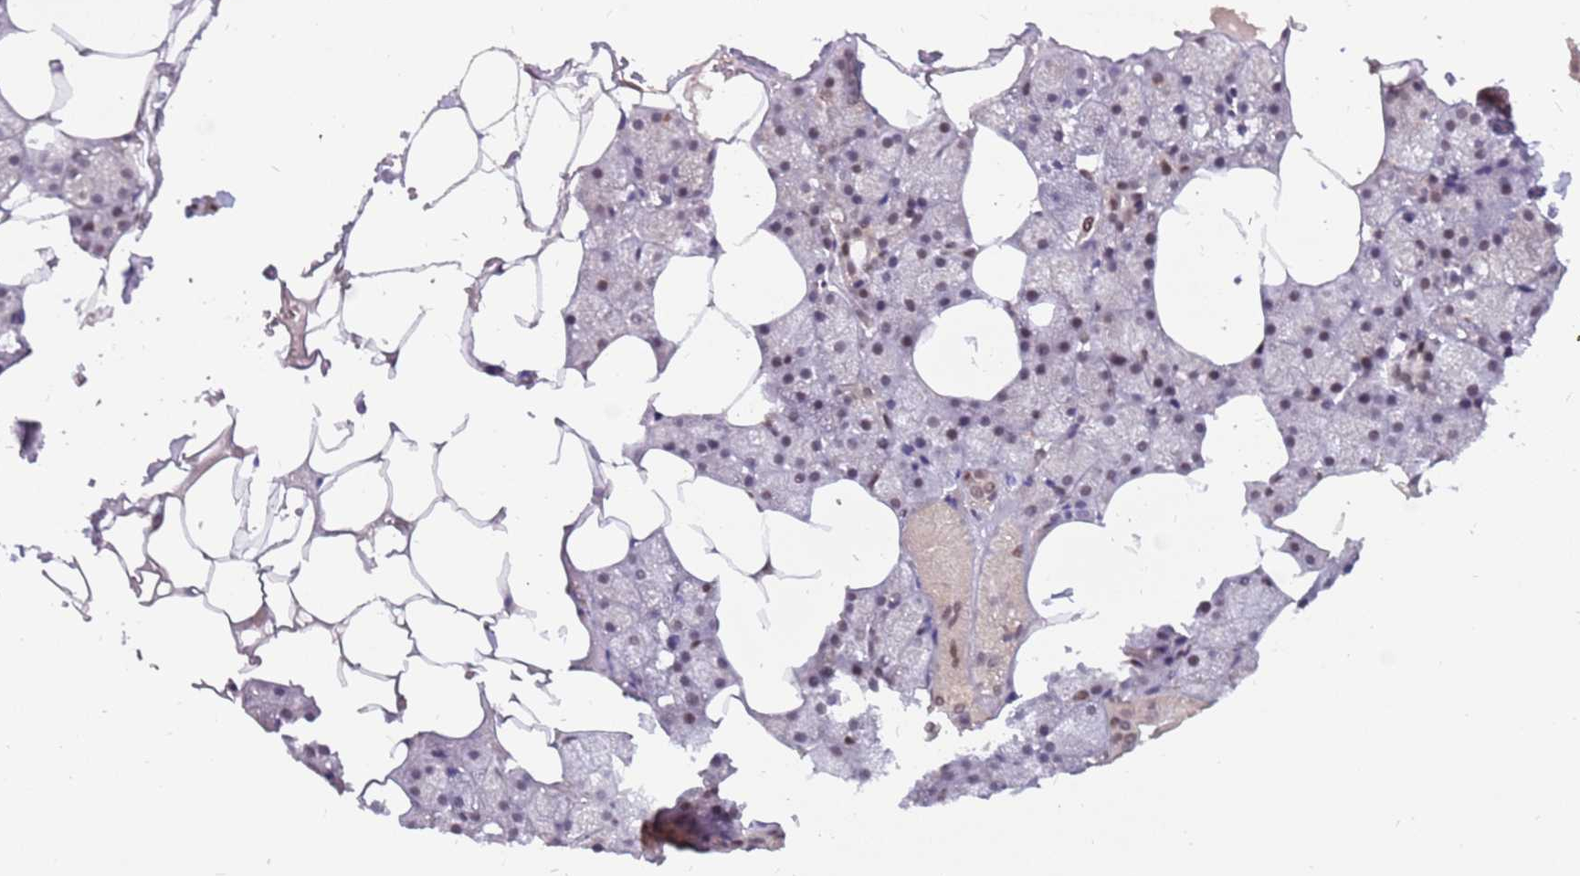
{"staining": {"intensity": "moderate", "quantity": "25%-75%", "location": "nuclear"}, "tissue": "salivary gland", "cell_type": "Glandular cells", "image_type": "normal", "snomed": [{"axis": "morphology", "description": "Normal tissue, NOS"}, {"axis": "topography", "description": "Salivary gland"}], "caption": "High-power microscopy captured an immunohistochemistry (IHC) photomicrograph of normal salivary gland, revealing moderate nuclear staining in about 25%-75% of glandular cells.", "gene": "GBP2", "patient": {"sex": "male", "age": 62}}